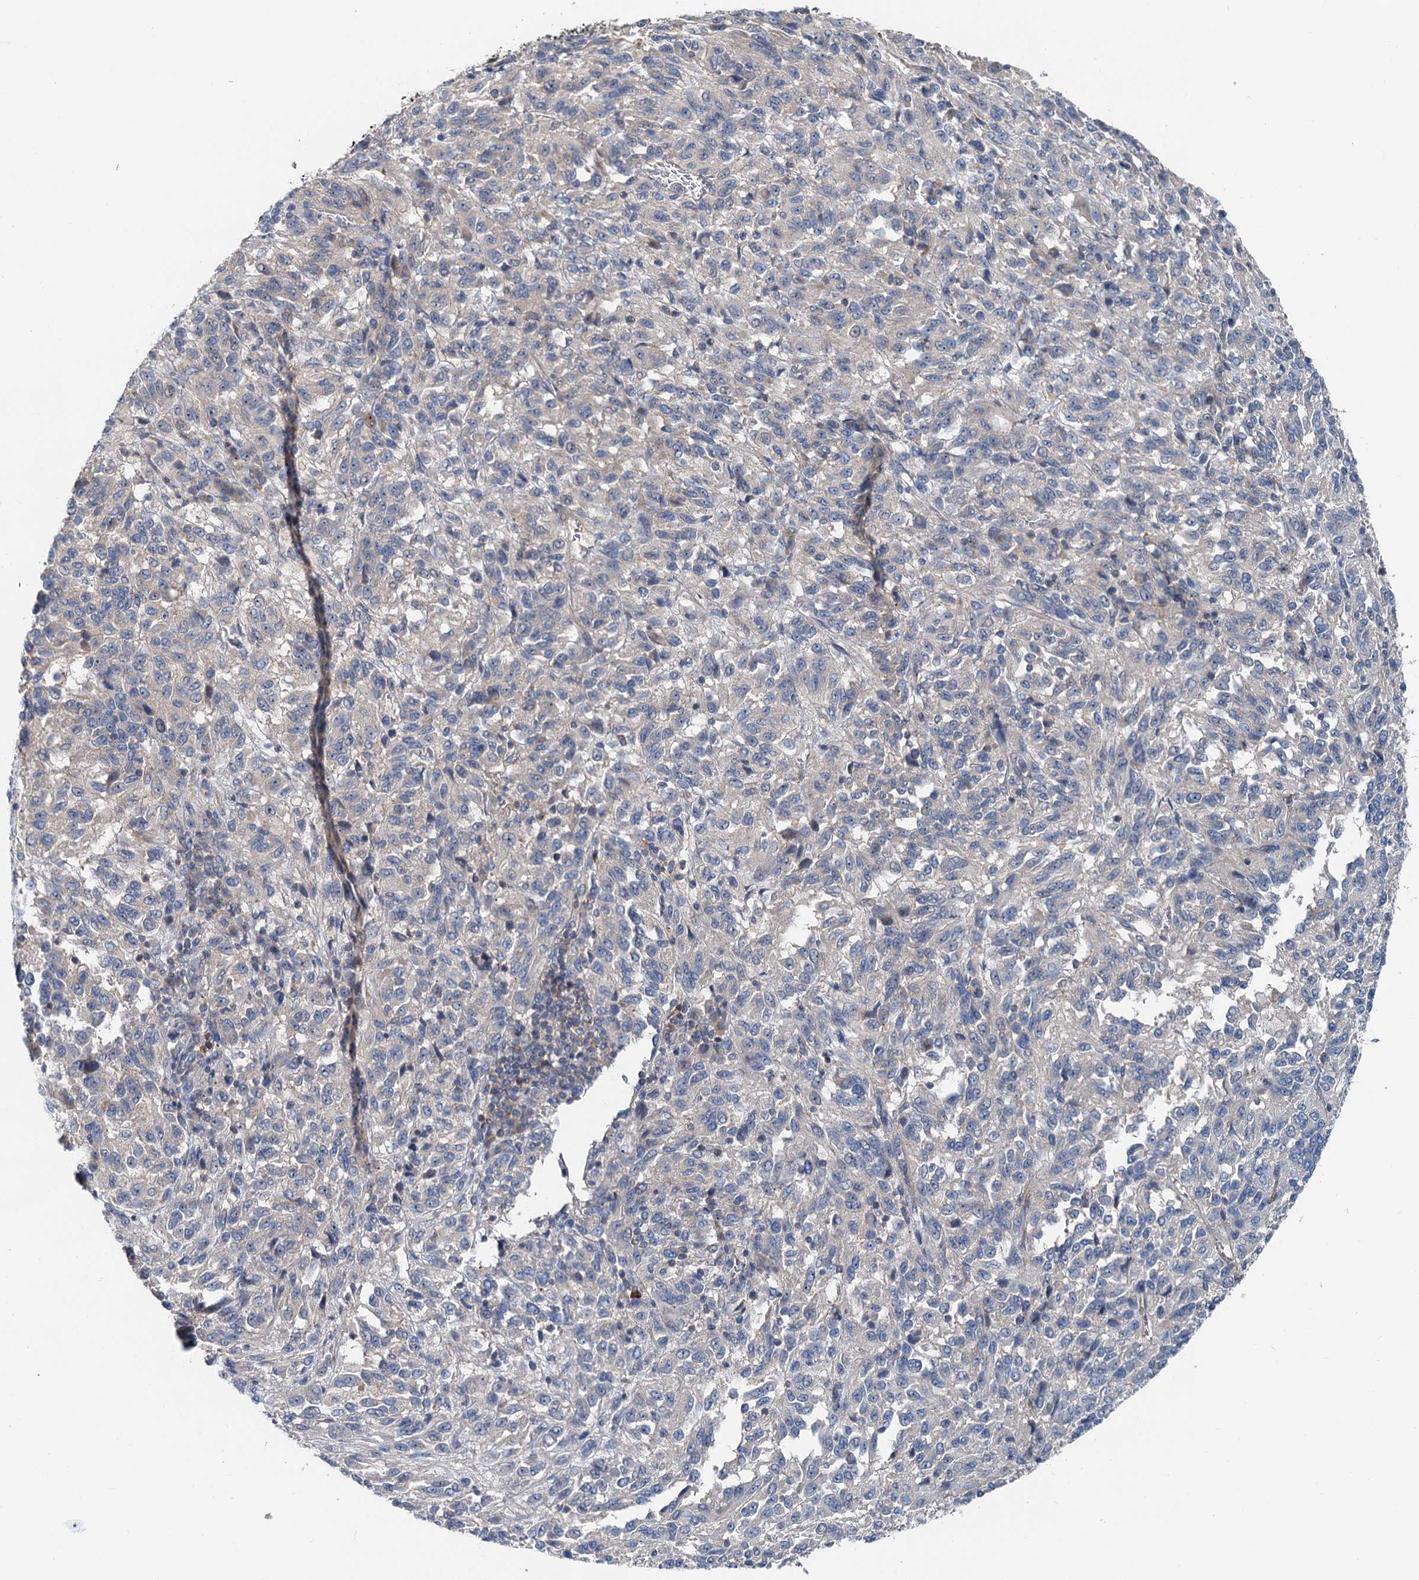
{"staining": {"intensity": "negative", "quantity": "none", "location": "none"}, "tissue": "melanoma", "cell_type": "Tumor cells", "image_type": "cancer", "snomed": [{"axis": "morphology", "description": "Malignant melanoma, Metastatic site"}, {"axis": "topography", "description": "Lung"}], "caption": "Melanoma stained for a protein using immunohistochemistry shows no positivity tumor cells.", "gene": "ANKRD26", "patient": {"sex": "male", "age": 64}}